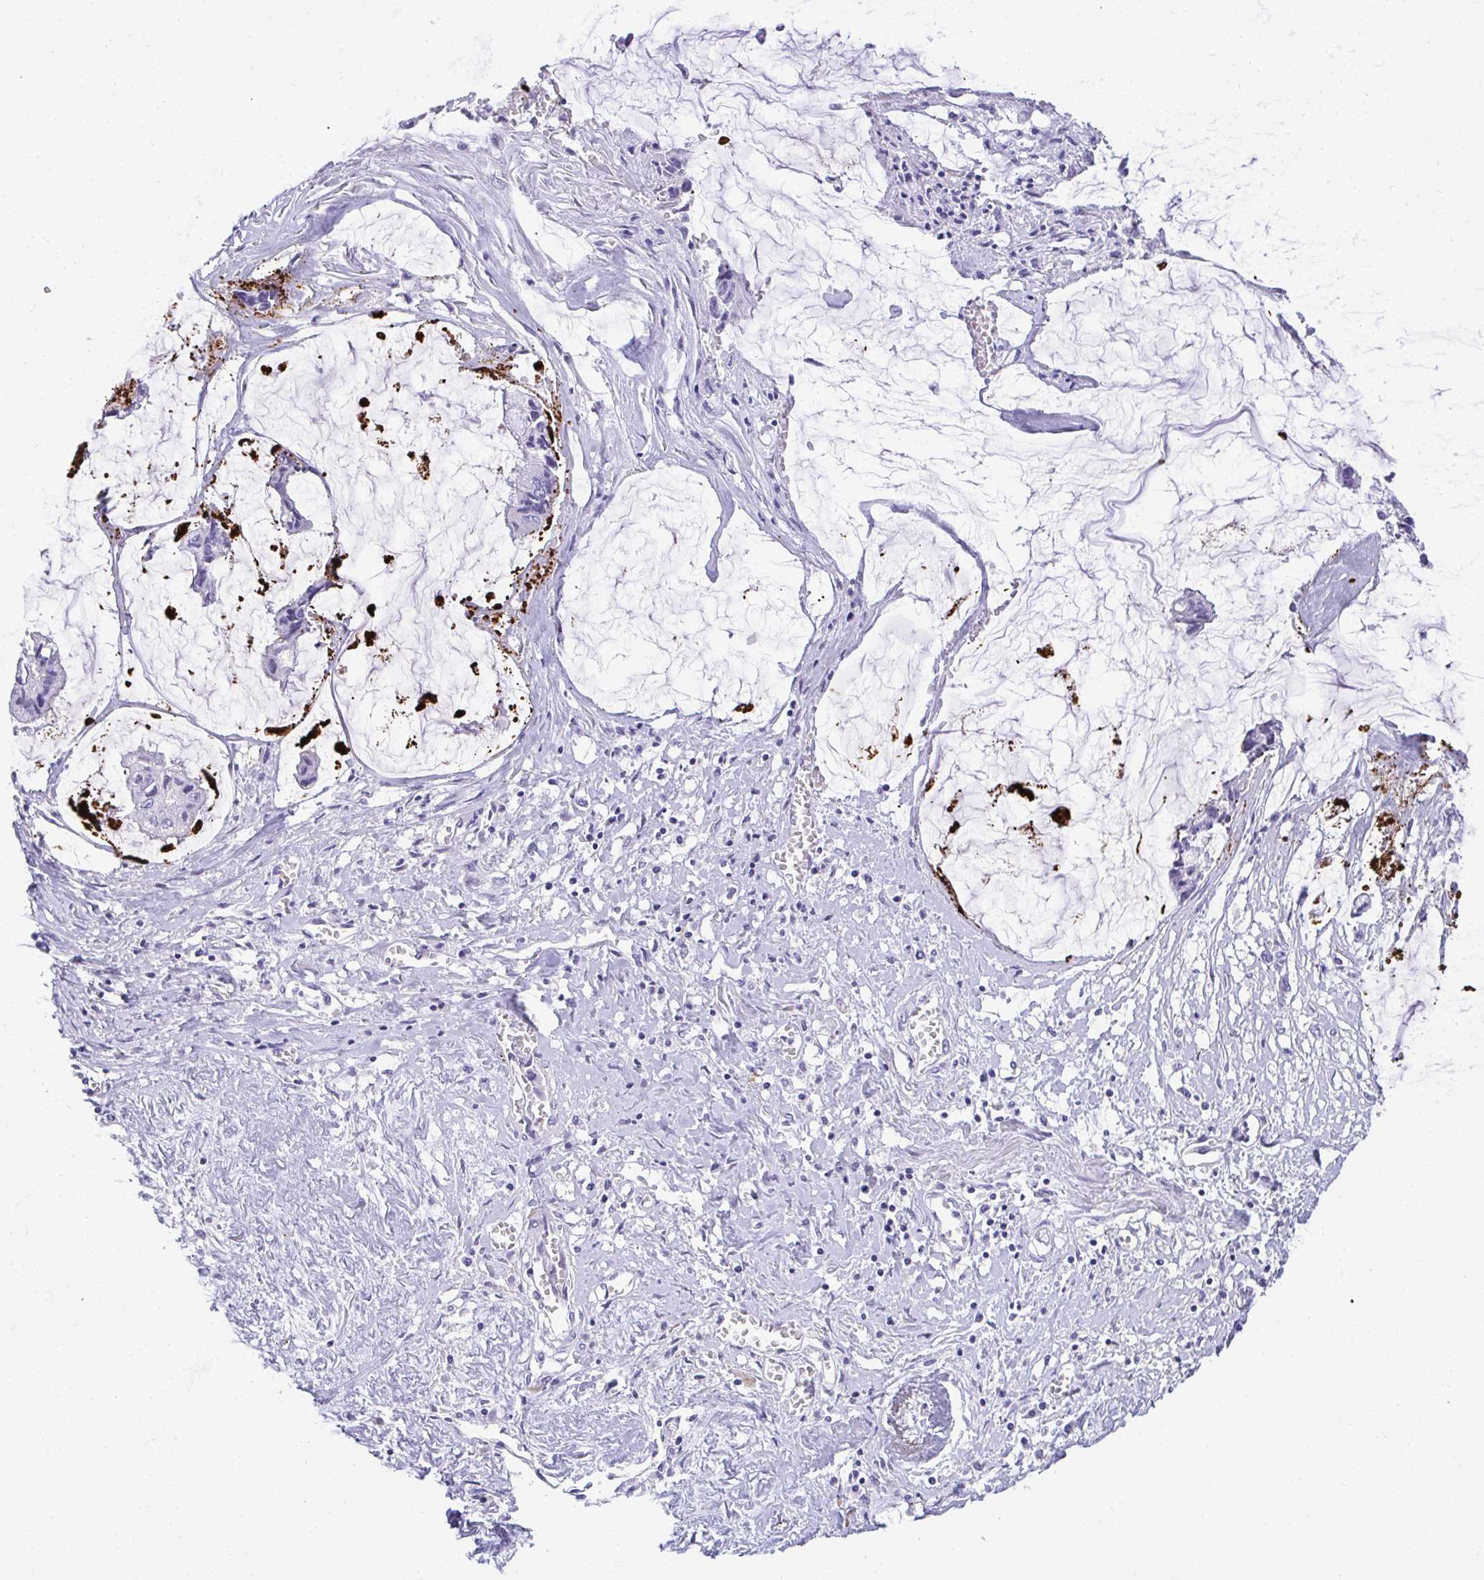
{"staining": {"intensity": "negative", "quantity": "none", "location": "none"}, "tissue": "ovarian cancer", "cell_type": "Tumor cells", "image_type": "cancer", "snomed": [{"axis": "morphology", "description": "Cystadenocarcinoma, mucinous, NOS"}, {"axis": "topography", "description": "Ovary"}], "caption": "Immunohistochemical staining of ovarian cancer (mucinous cystadenocarcinoma) shows no significant staining in tumor cells.", "gene": "KMT2E", "patient": {"sex": "female", "age": 90}}